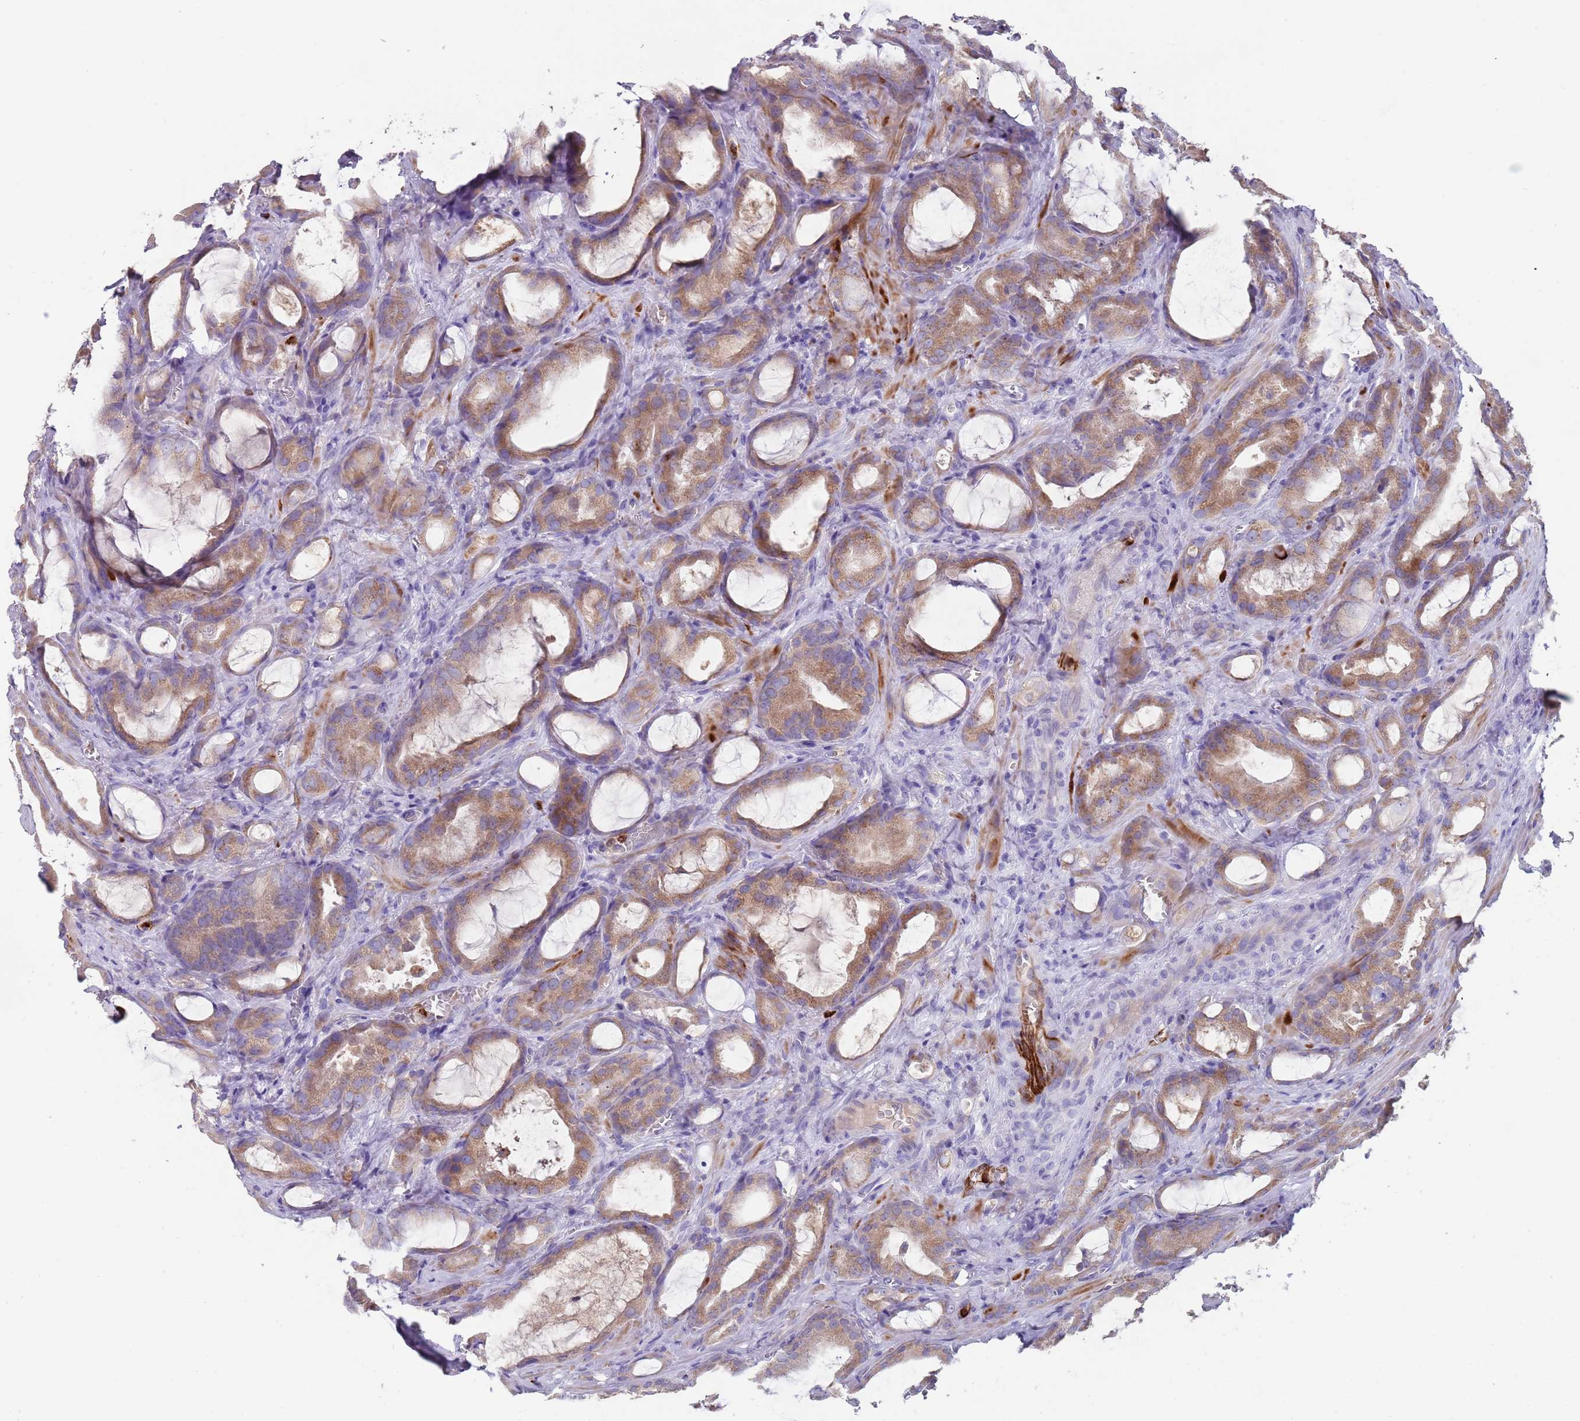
{"staining": {"intensity": "moderate", "quantity": ">75%", "location": "cytoplasmic/membranous"}, "tissue": "prostate cancer", "cell_type": "Tumor cells", "image_type": "cancer", "snomed": [{"axis": "morphology", "description": "Adenocarcinoma, High grade"}, {"axis": "topography", "description": "Prostate"}], "caption": "Immunohistochemical staining of human prostate cancer reveals medium levels of moderate cytoplasmic/membranous protein staining in approximately >75% of tumor cells.", "gene": "TMEM251", "patient": {"sex": "male", "age": 72}}